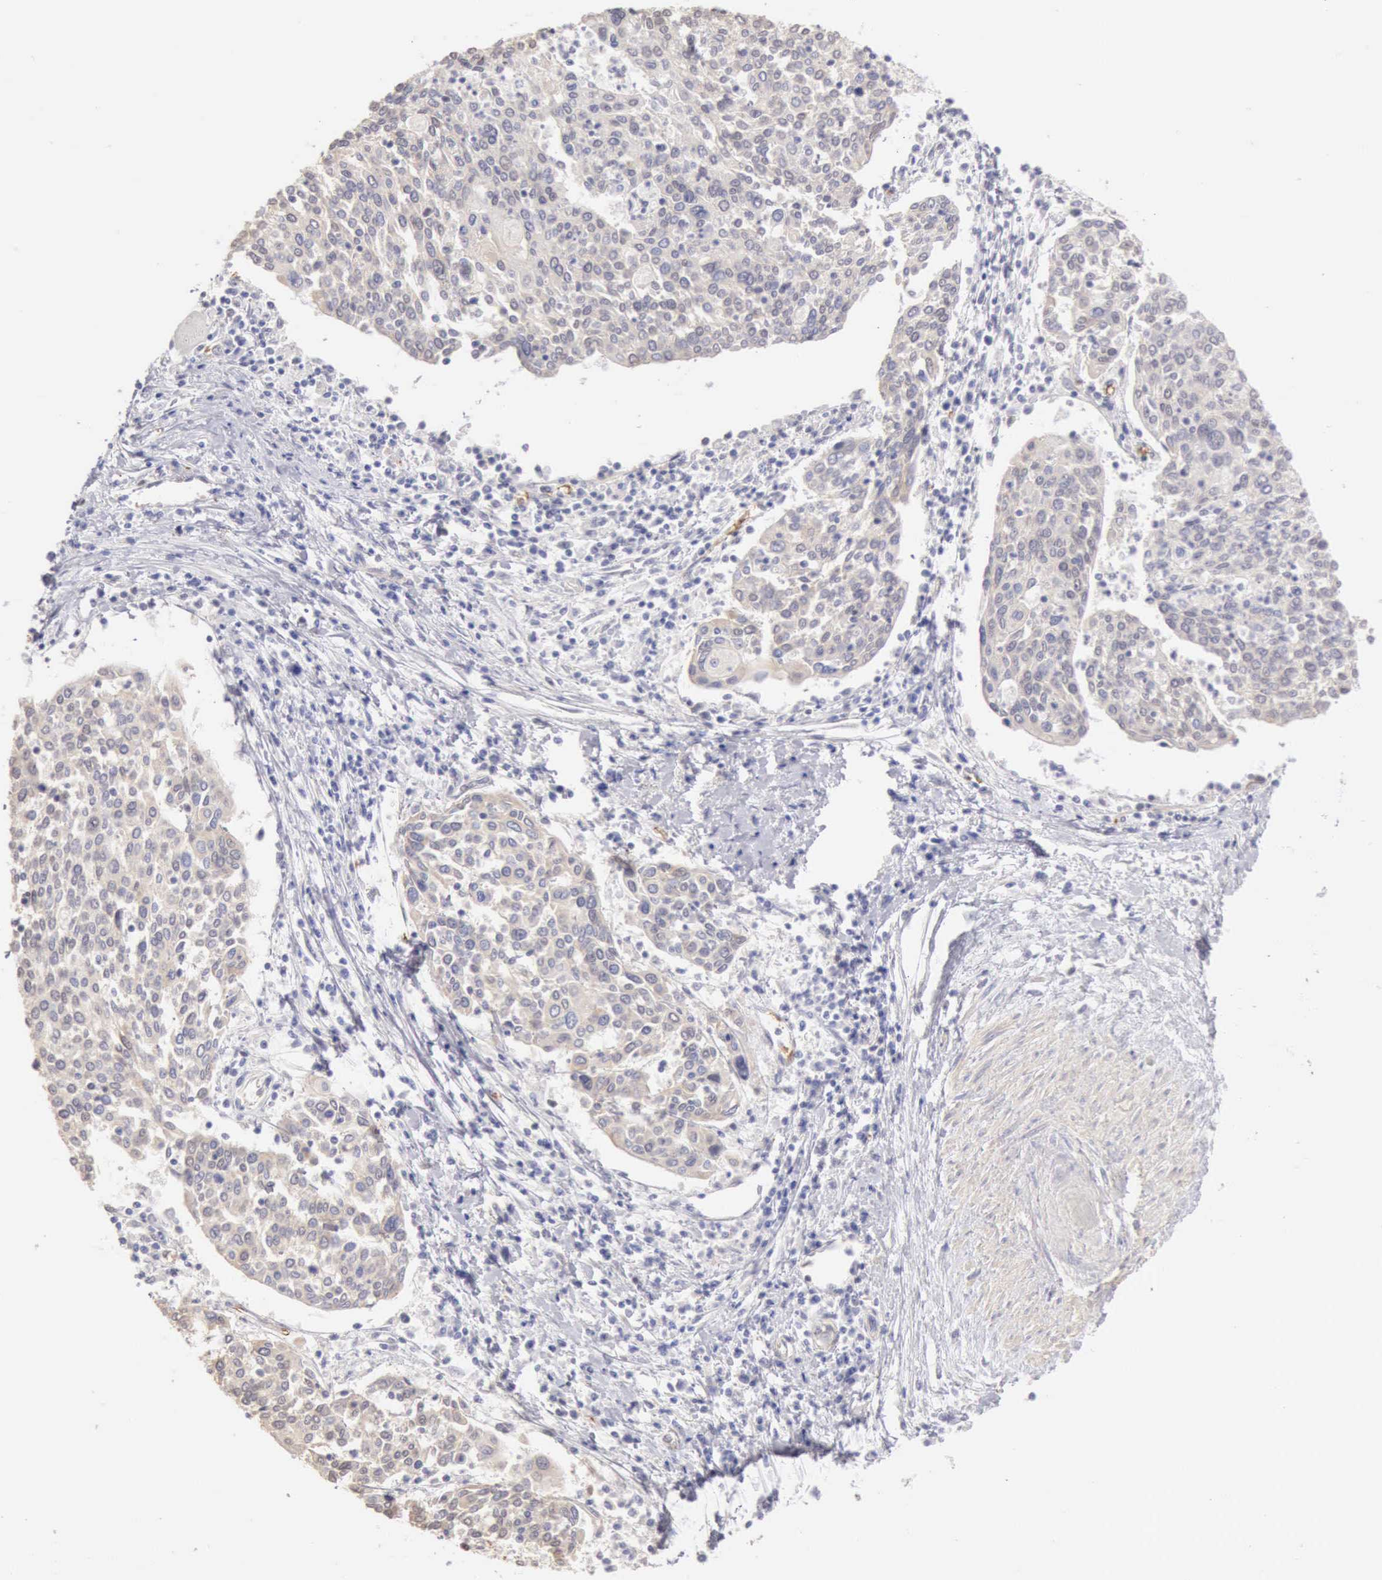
{"staining": {"intensity": "negative", "quantity": "none", "location": "none"}, "tissue": "cervical cancer", "cell_type": "Tumor cells", "image_type": "cancer", "snomed": [{"axis": "morphology", "description": "Squamous cell carcinoma, NOS"}, {"axis": "topography", "description": "Cervix"}], "caption": "Immunohistochemistry (IHC) of human squamous cell carcinoma (cervical) shows no staining in tumor cells.", "gene": "CFI", "patient": {"sex": "female", "age": 40}}